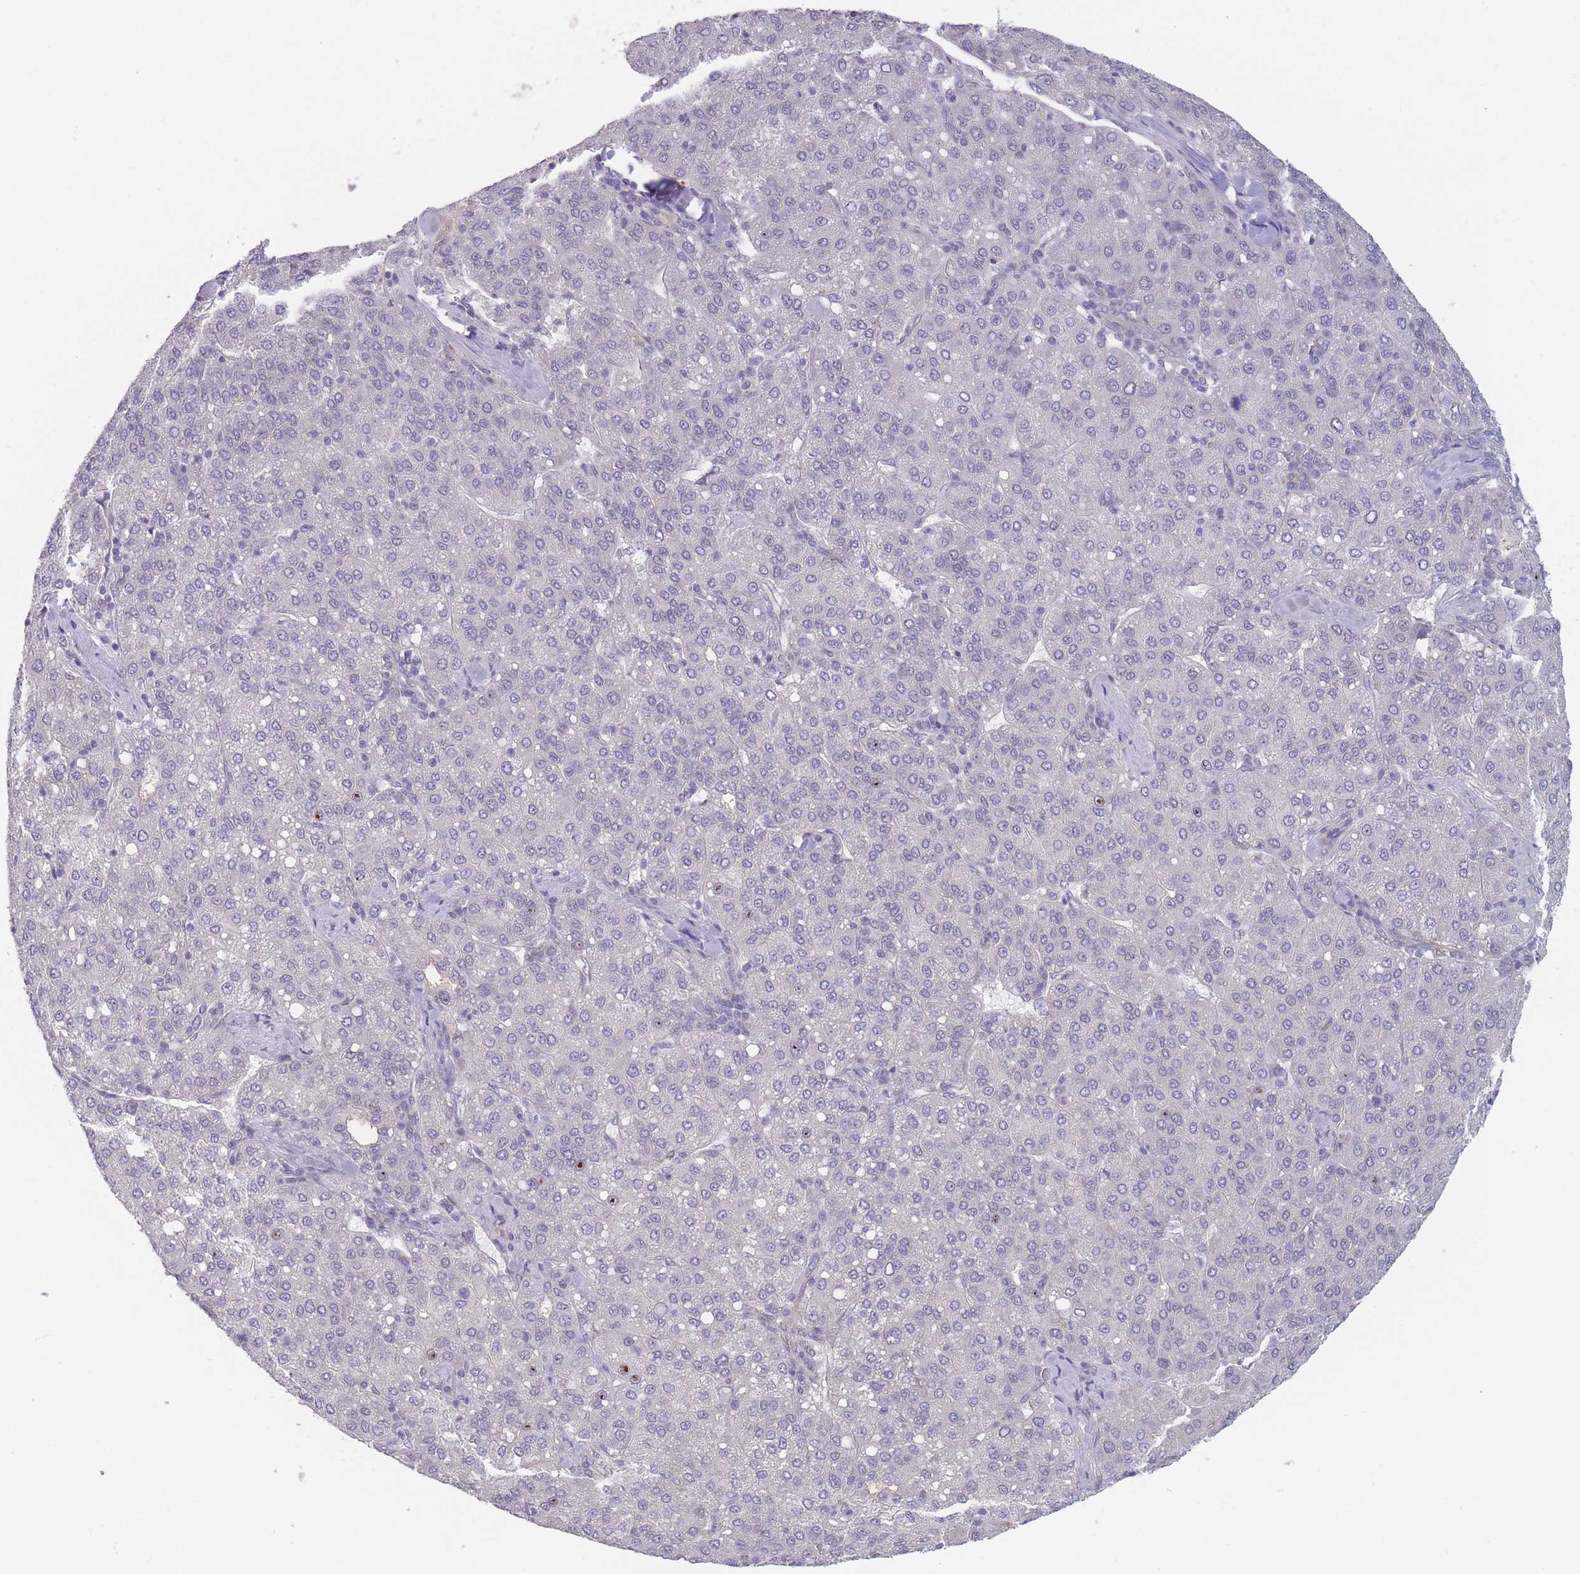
{"staining": {"intensity": "negative", "quantity": "none", "location": "none"}, "tissue": "liver cancer", "cell_type": "Tumor cells", "image_type": "cancer", "snomed": [{"axis": "morphology", "description": "Carcinoma, Hepatocellular, NOS"}, {"axis": "topography", "description": "Liver"}], "caption": "Immunohistochemistry (IHC) micrograph of neoplastic tissue: human liver cancer (hepatocellular carcinoma) stained with DAB (3,3'-diaminobenzidine) exhibits no significant protein staining in tumor cells.", "gene": "ANKRD10", "patient": {"sex": "male", "age": 65}}